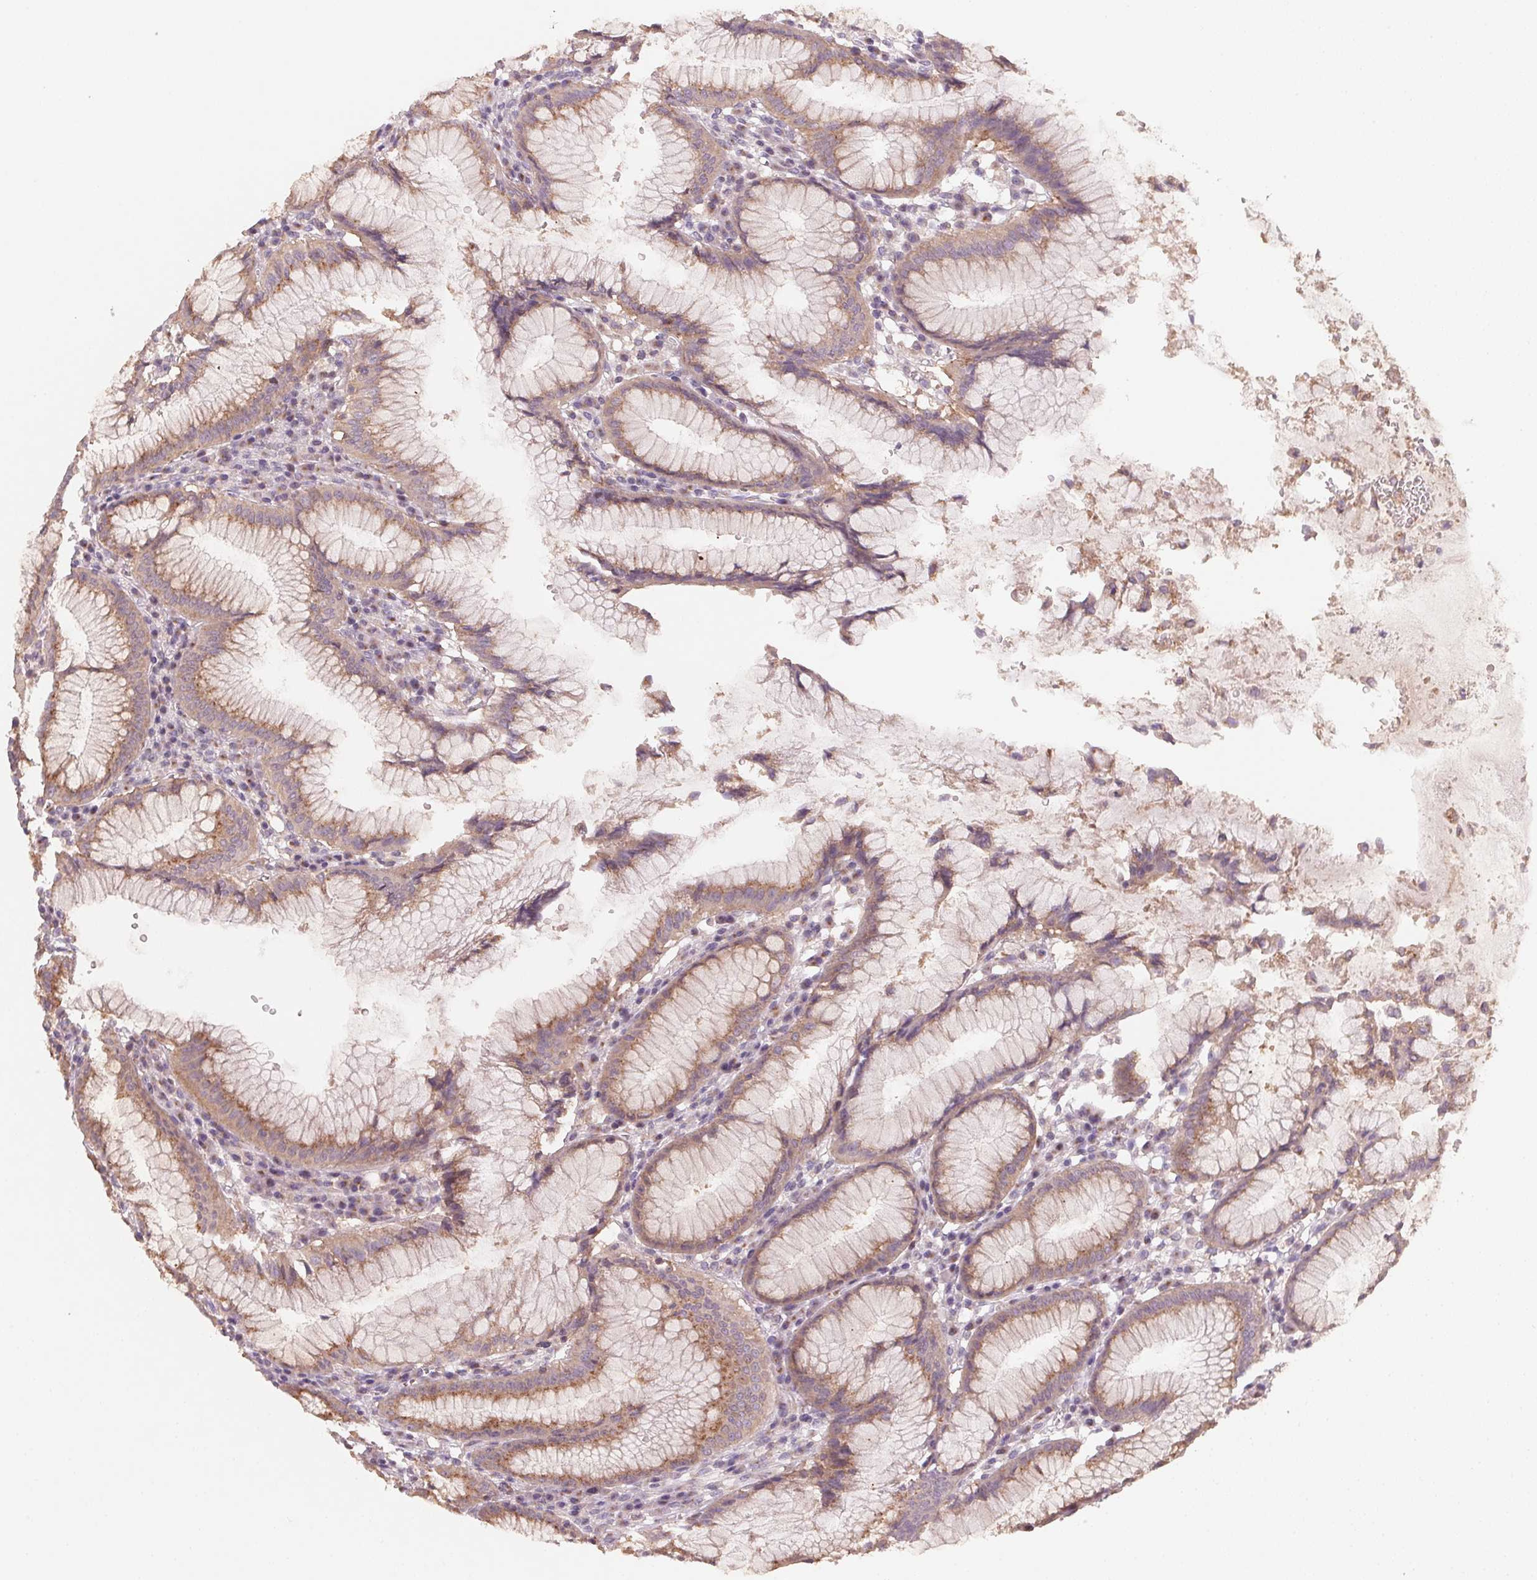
{"staining": {"intensity": "moderate", "quantity": ">75%", "location": "cytoplasmic/membranous"}, "tissue": "stomach", "cell_type": "Glandular cells", "image_type": "normal", "snomed": [{"axis": "morphology", "description": "Normal tissue, NOS"}, {"axis": "topography", "description": "Stomach"}], "caption": "A medium amount of moderate cytoplasmic/membranous staining is appreciated in about >75% of glandular cells in benign stomach.", "gene": "AP1S1", "patient": {"sex": "male", "age": 55}}